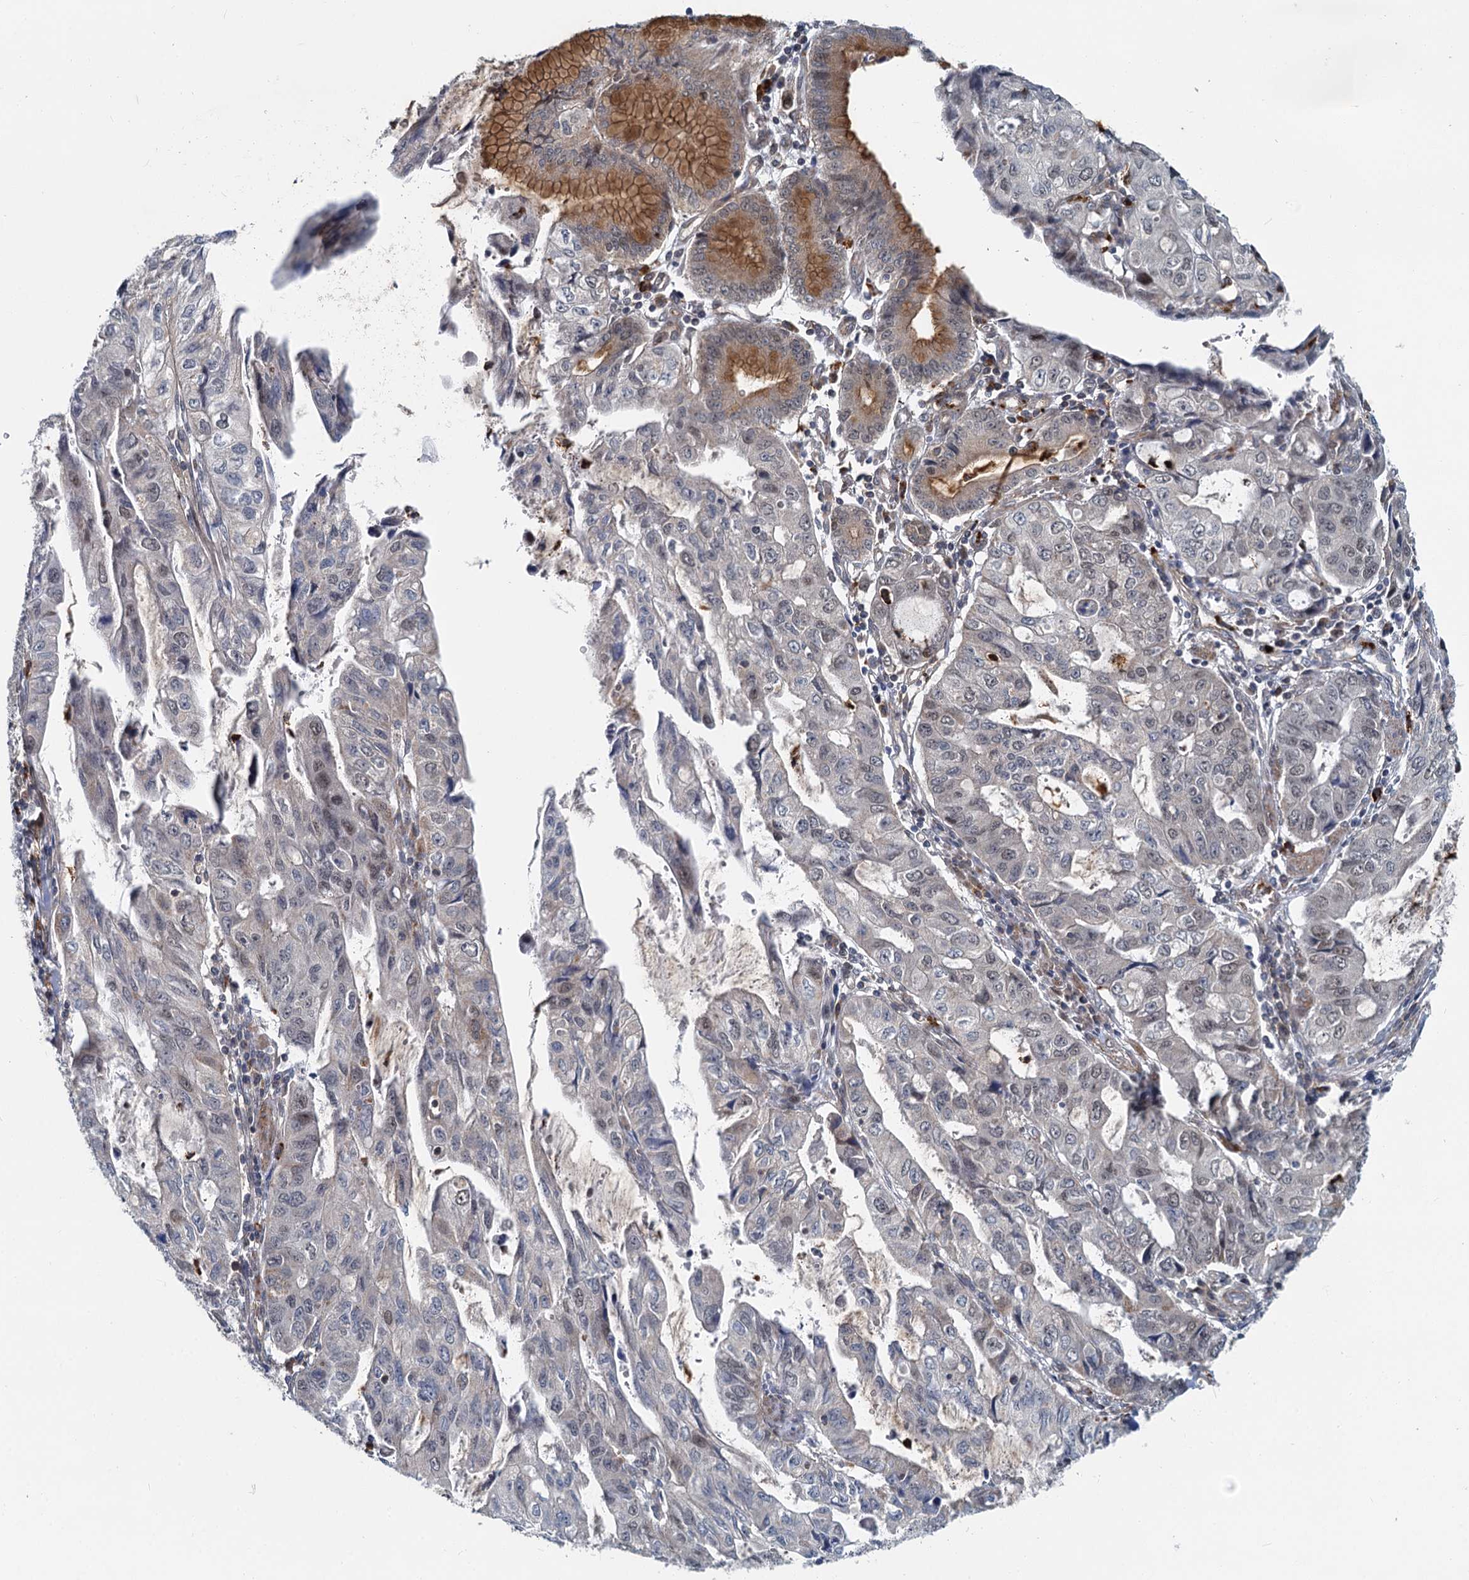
{"staining": {"intensity": "negative", "quantity": "none", "location": "none"}, "tissue": "stomach cancer", "cell_type": "Tumor cells", "image_type": "cancer", "snomed": [{"axis": "morphology", "description": "Adenocarcinoma, NOS"}, {"axis": "topography", "description": "Stomach, upper"}], "caption": "The immunohistochemistry image has no significant staining in tumor cells of adenocarcinoma (stomach) tissue.", "gene": "ADCY2", "patient": {"sex": "female", "age": 52}}